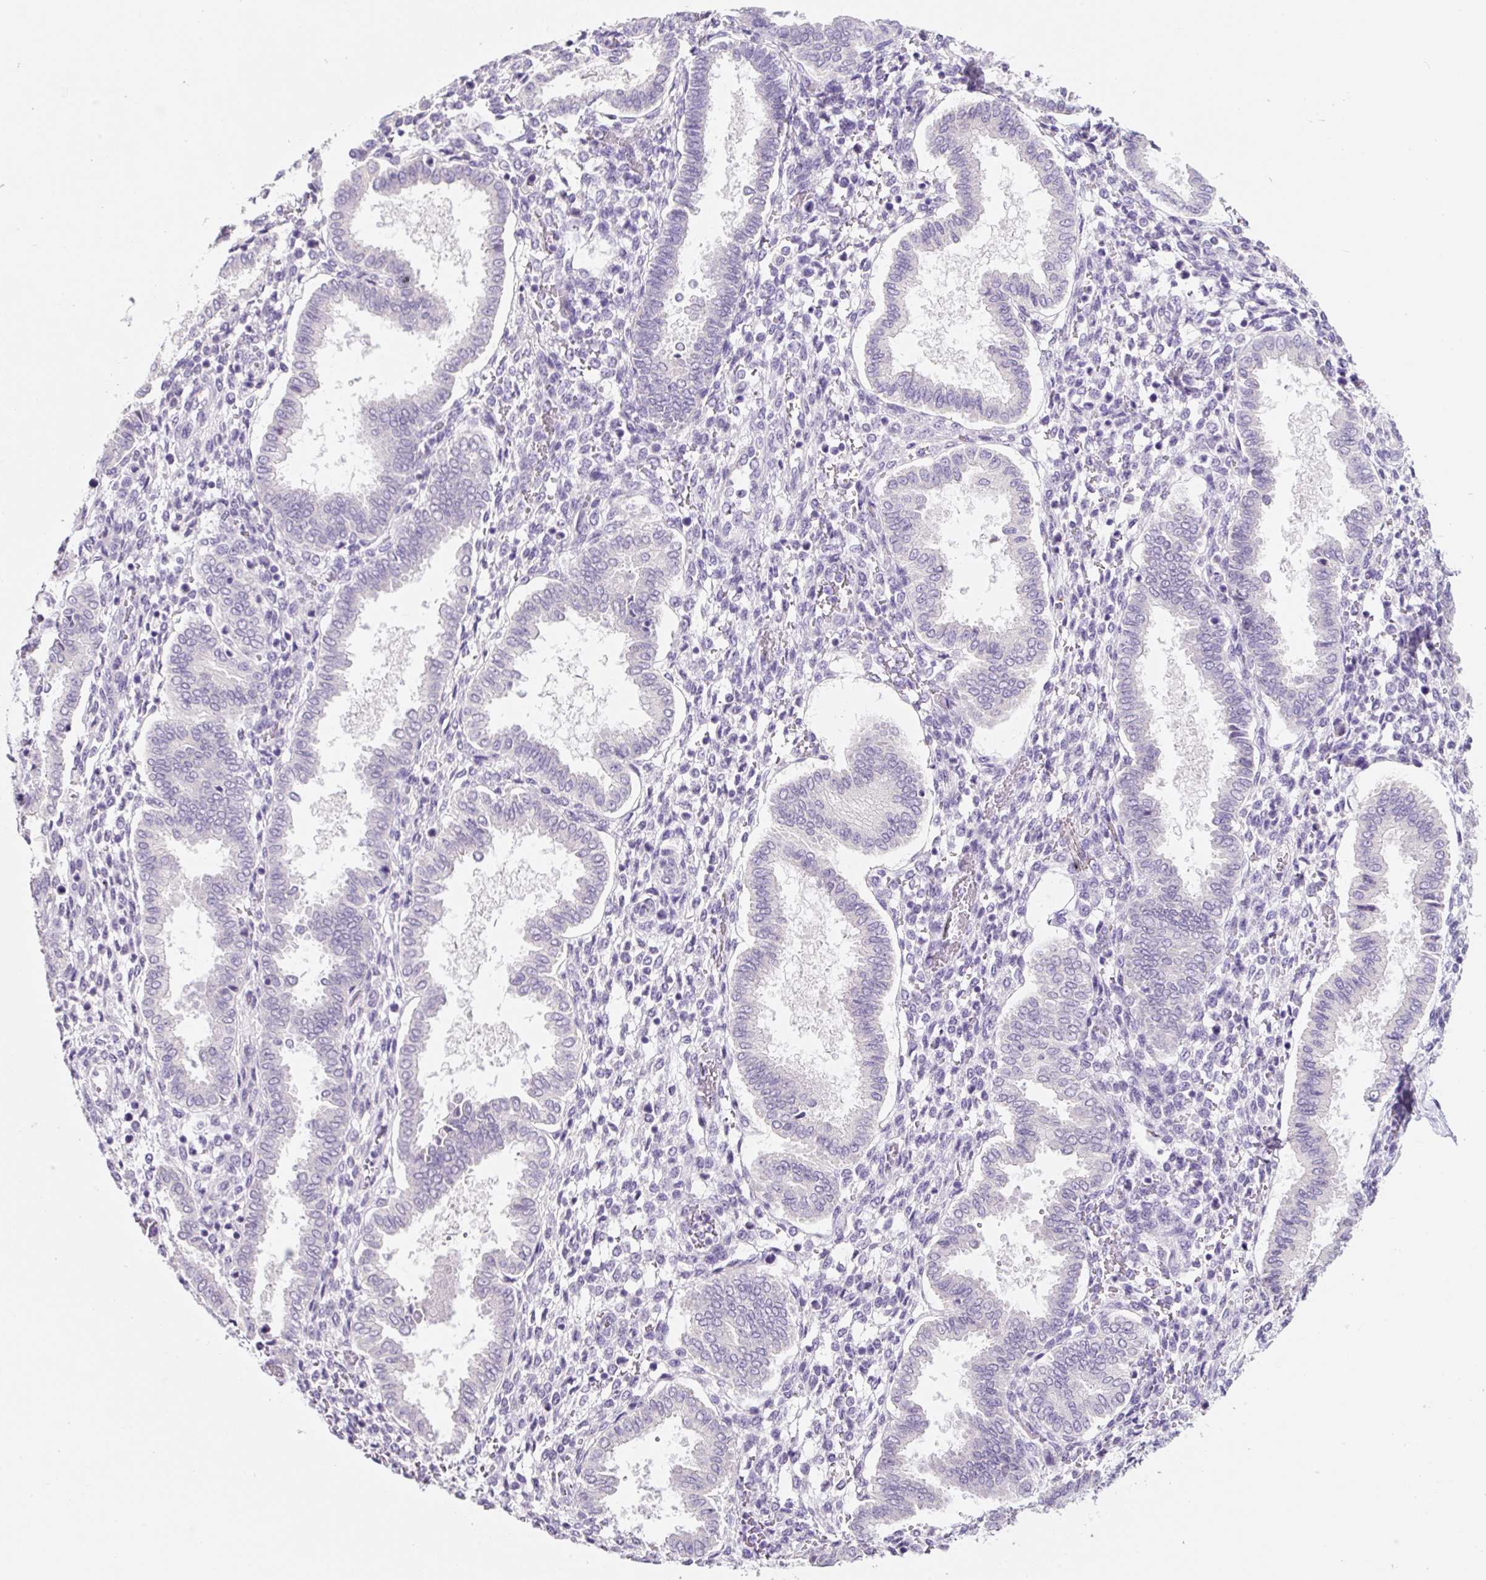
{"staining": {"intensity": "negative", "quantity": "none", "location": "none"}, "tissue": "endometrium", "cell_type": "Cells in endometrial stroma", "image_type": "normal", "snomed": [{"axis": "morphology", "description": "Normal tissue, NOS"}, {"axis": "topography", "description": "Endometrium"}], "caption": "An immunohistochemistry (IHC) image of normal endometrium is shown. There is no staining in cells in endometrial stroma of endometrium. (DAB (3,3'-diaminobenzidine) immunohistochemistry, high magnification).", "gene": "SYP", "patient": {"sex": "female", "age": 24}}